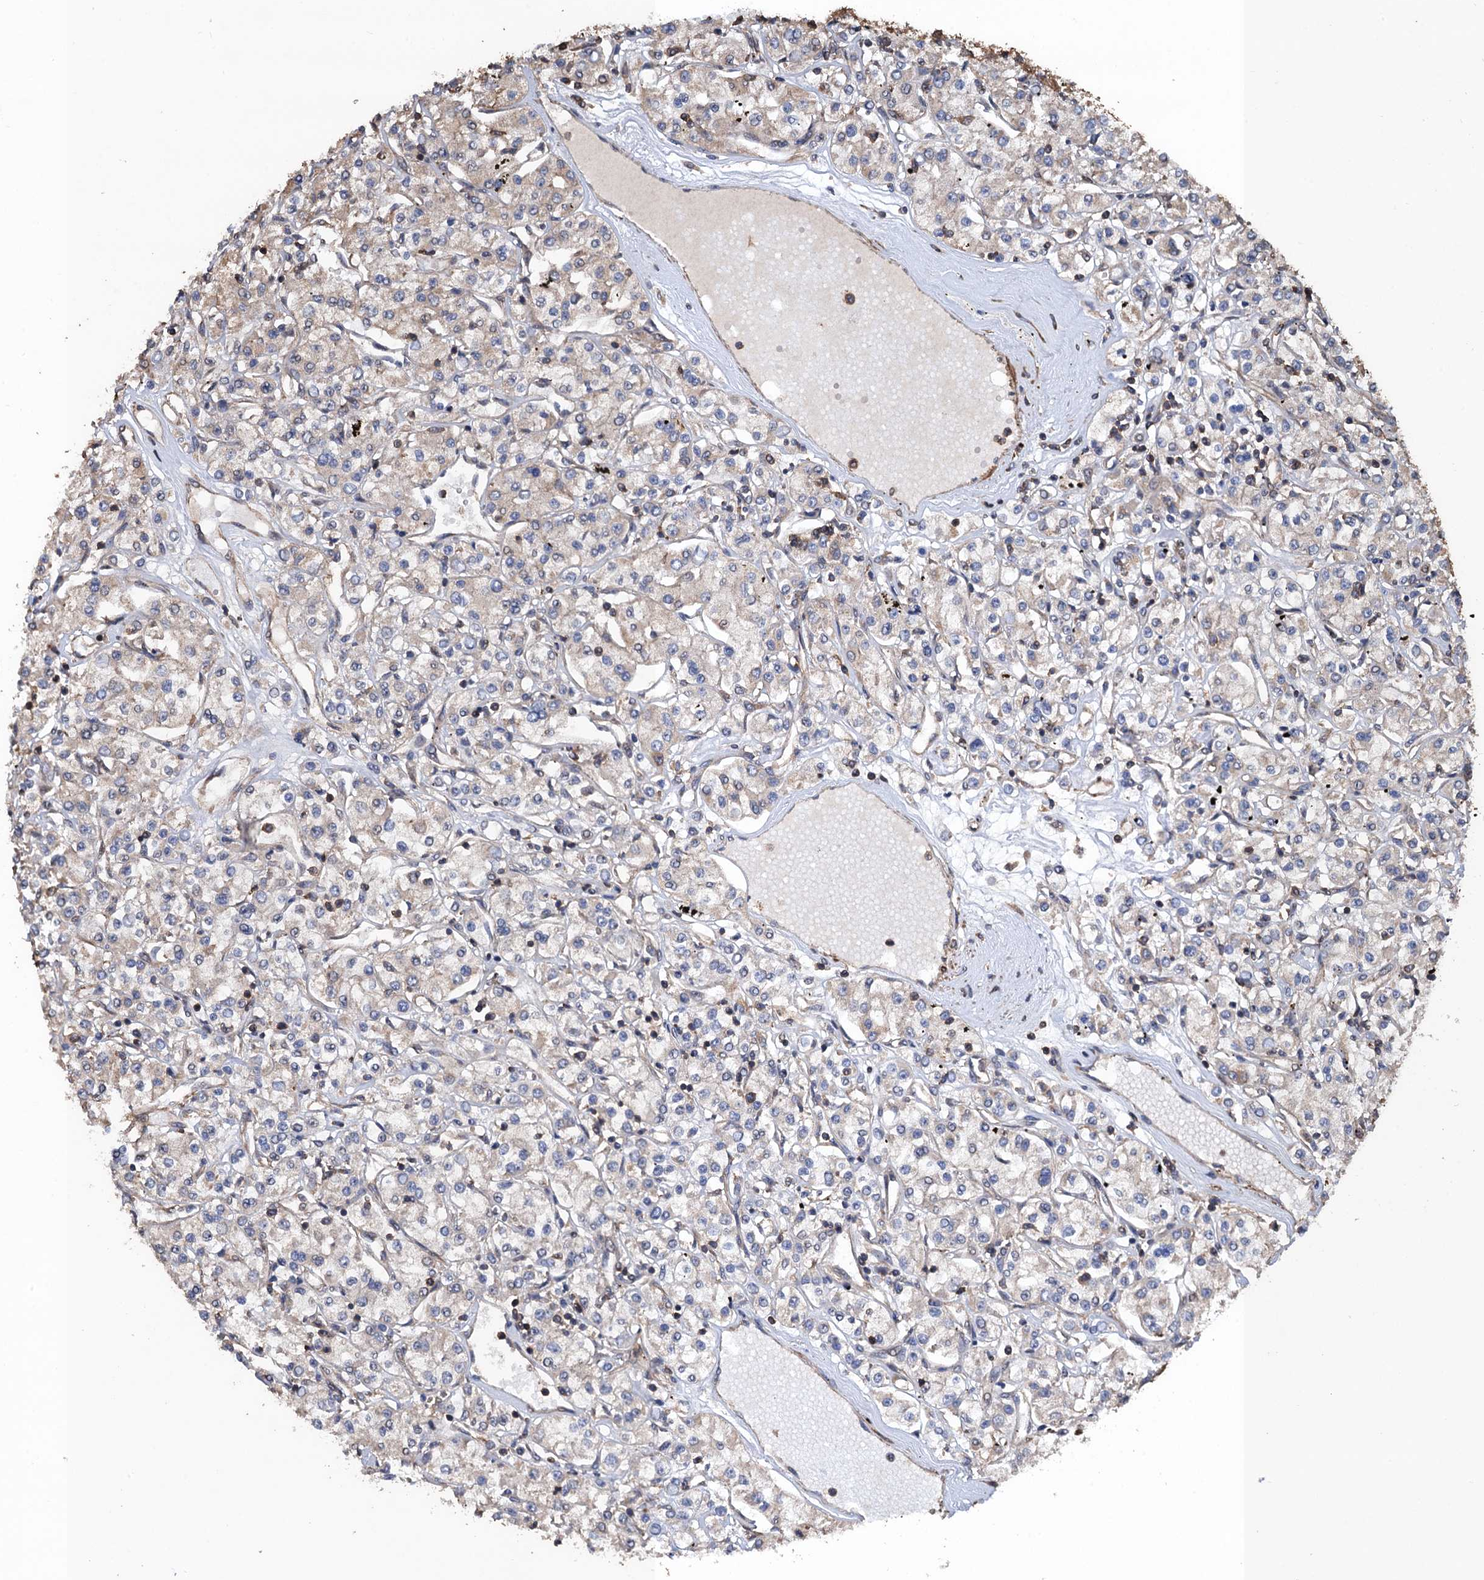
{"staining": {"intensity": "weak", "quantity": "<25%", "location": "cytoplasmic/membranous"}, "tissue": "renal cancer", "cell_type": "Tumor cells", "image_type": "cancer", "snomed": [{"axis": "morphology", "description": "Adenocarcinoma, NOS"}, {"axis": "topography", "description": "Kidney"}], "caption": "Micrograph shows no protein positivity in tumor cells of adenocarcinoma (renal) tissue. Brightfield microscopy of immunohistochemistry stained with DAB (brown) and hematoxylin (blue), captured at high magnification.", "gene": "PPP4R1", "patient": {"sex": "female", "age": 59}}